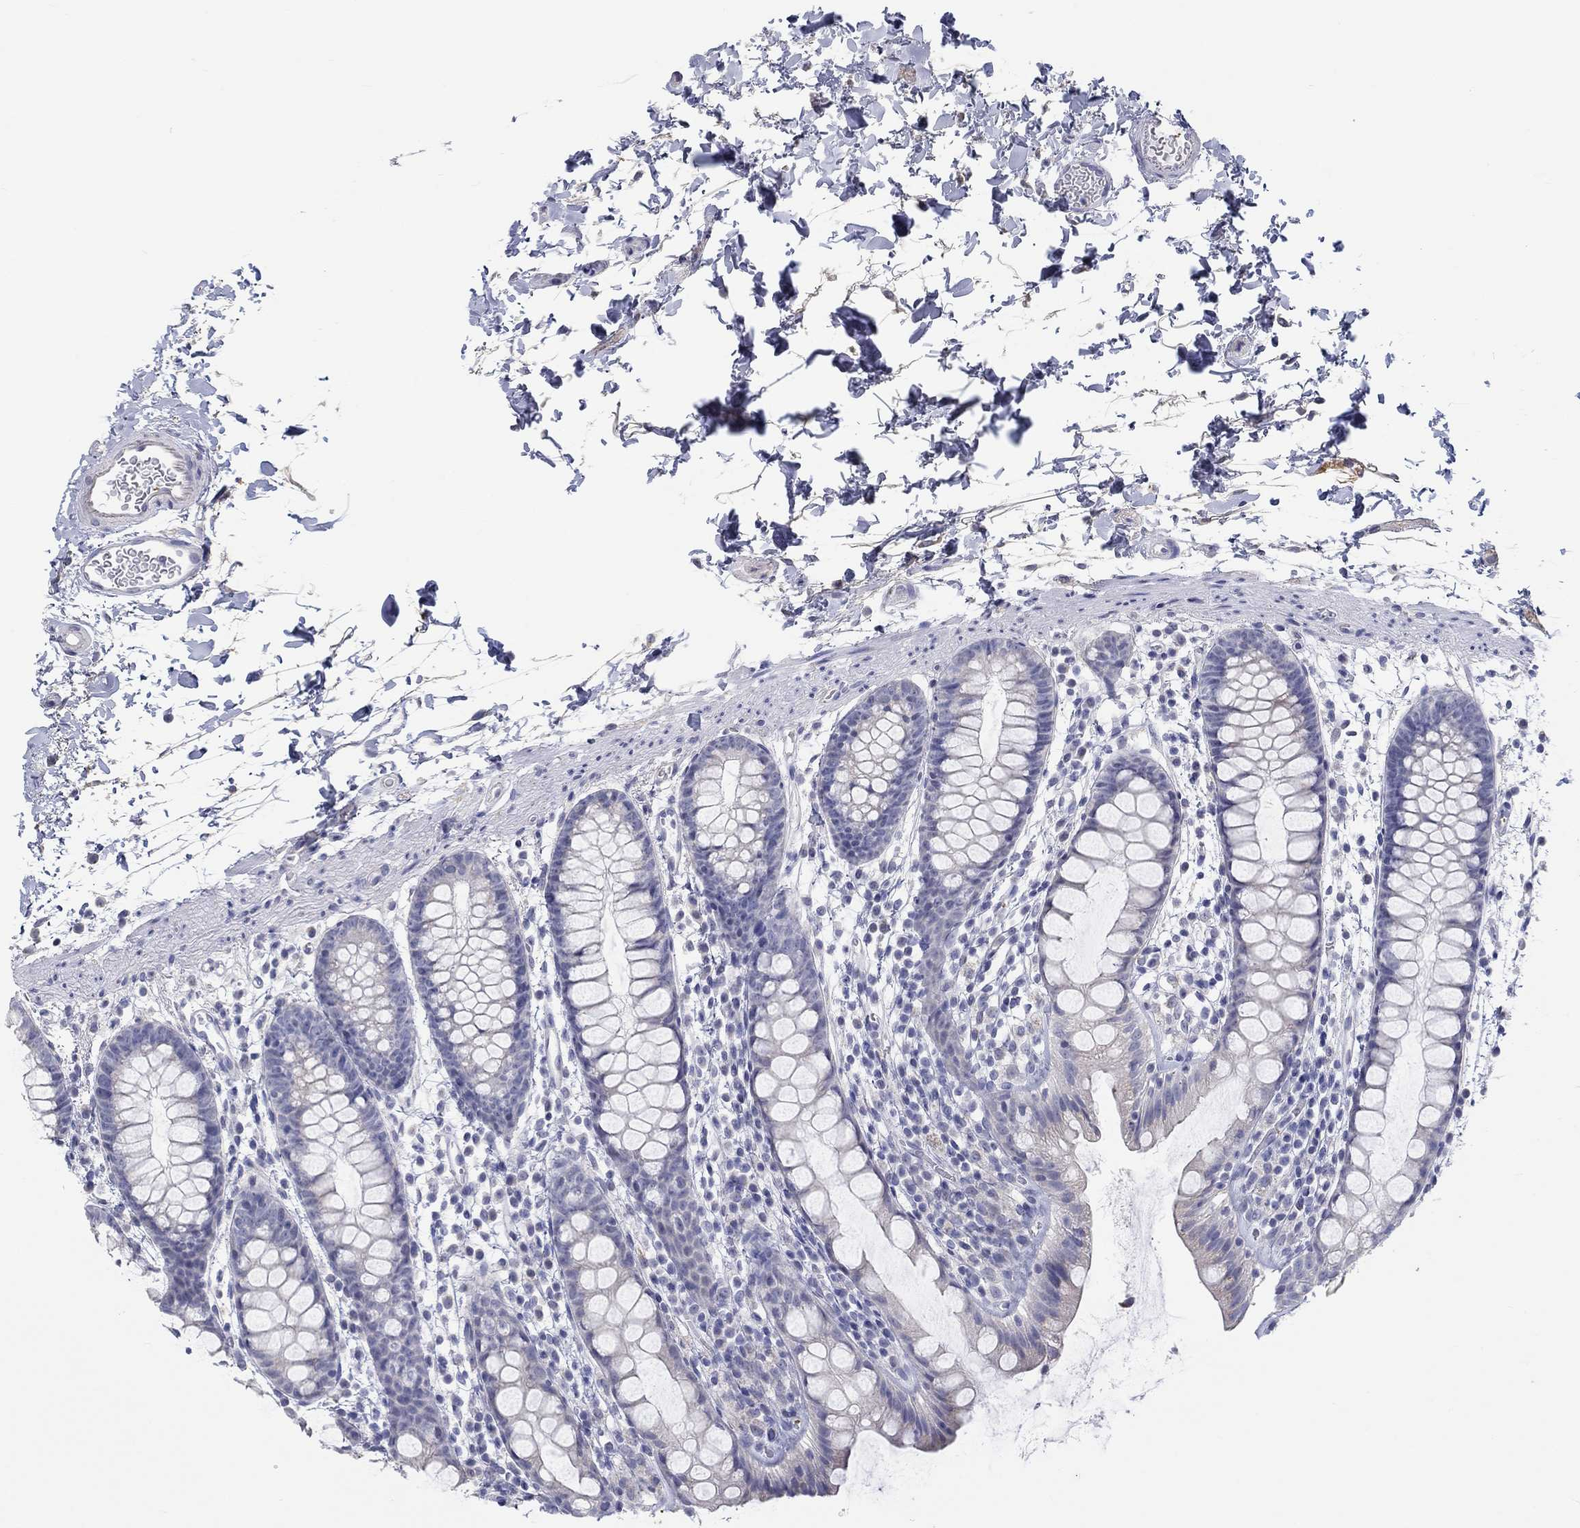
{"staining": {"intensity": "negative", "quantity": "none", "location": "none"}, "tissue": "rectum", "cell_type": "Glandular cells", "image_type": "normal", "snomed": [{"axis": "morphology", "description": "Normal tissue, NOS"}, {"axis": "topography", "description": "Rectum"}], "caption": "This is an immunohistochemistry micrograph of unremarkable human rectum. There is no positivity in glandular cells.", "gene": "LRRC4C", "patient": {"sex": "male", "age": 57}}